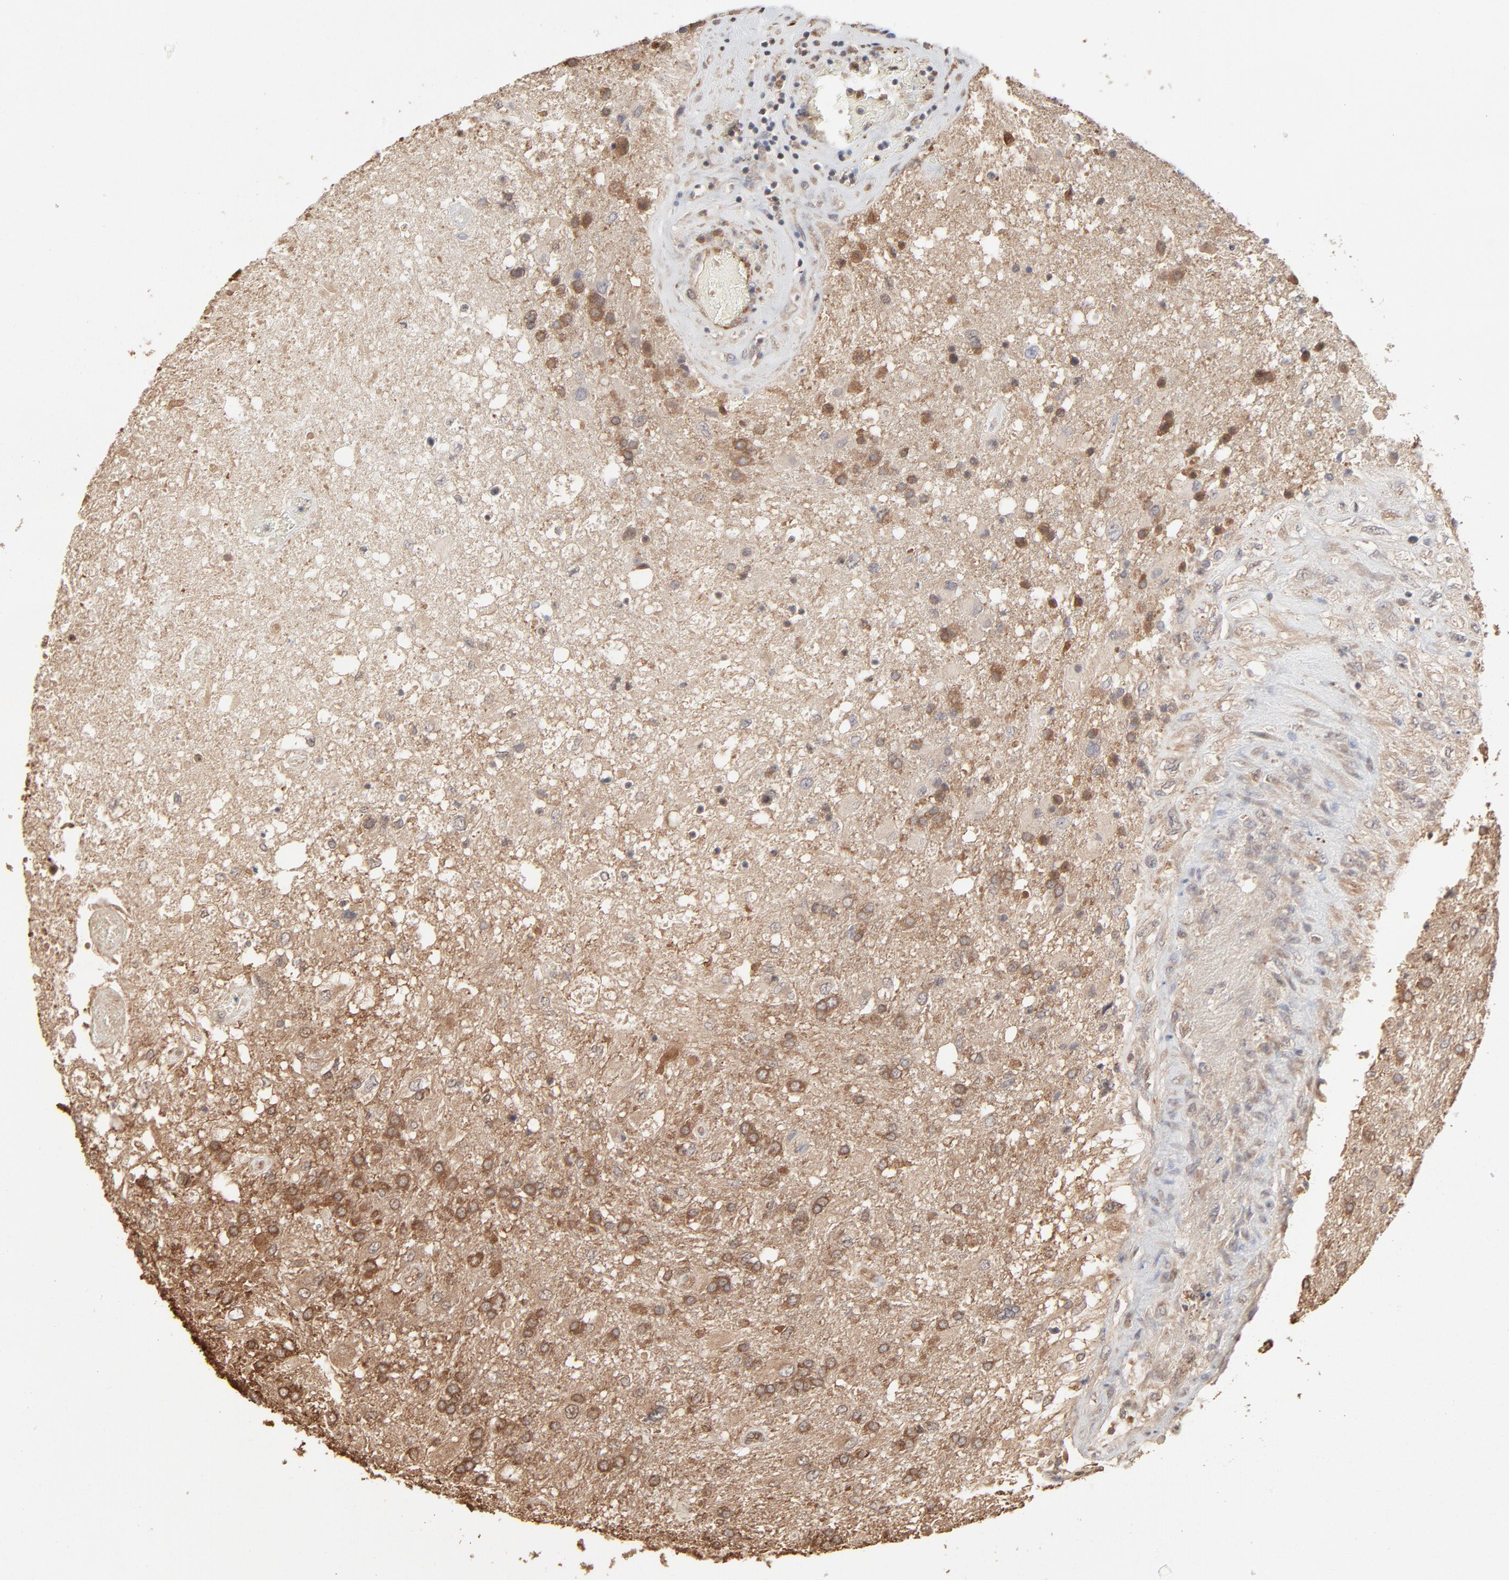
{"staining": {"intensity": "moderate", "quantity": ">75%", "location": "cytoplasmic/membranous"}, "tissue": "glioma", "cell_type": "Tumor cells", "image_type": "cancer", "snomed": [{"axis": "morphology", "description": "Glioma, malignant, High grade"}, {"axis": "topography", "description": "Cerebral cortex"}], "caption": "Protein positivity by IHC reveals moderate cytoplasmic/membranous positivity in approximately >75% of tumor cells in malignant glioma (high-grade).", "gene": "PPP2CA", "patient": {"sex": "male", "age": 79}}